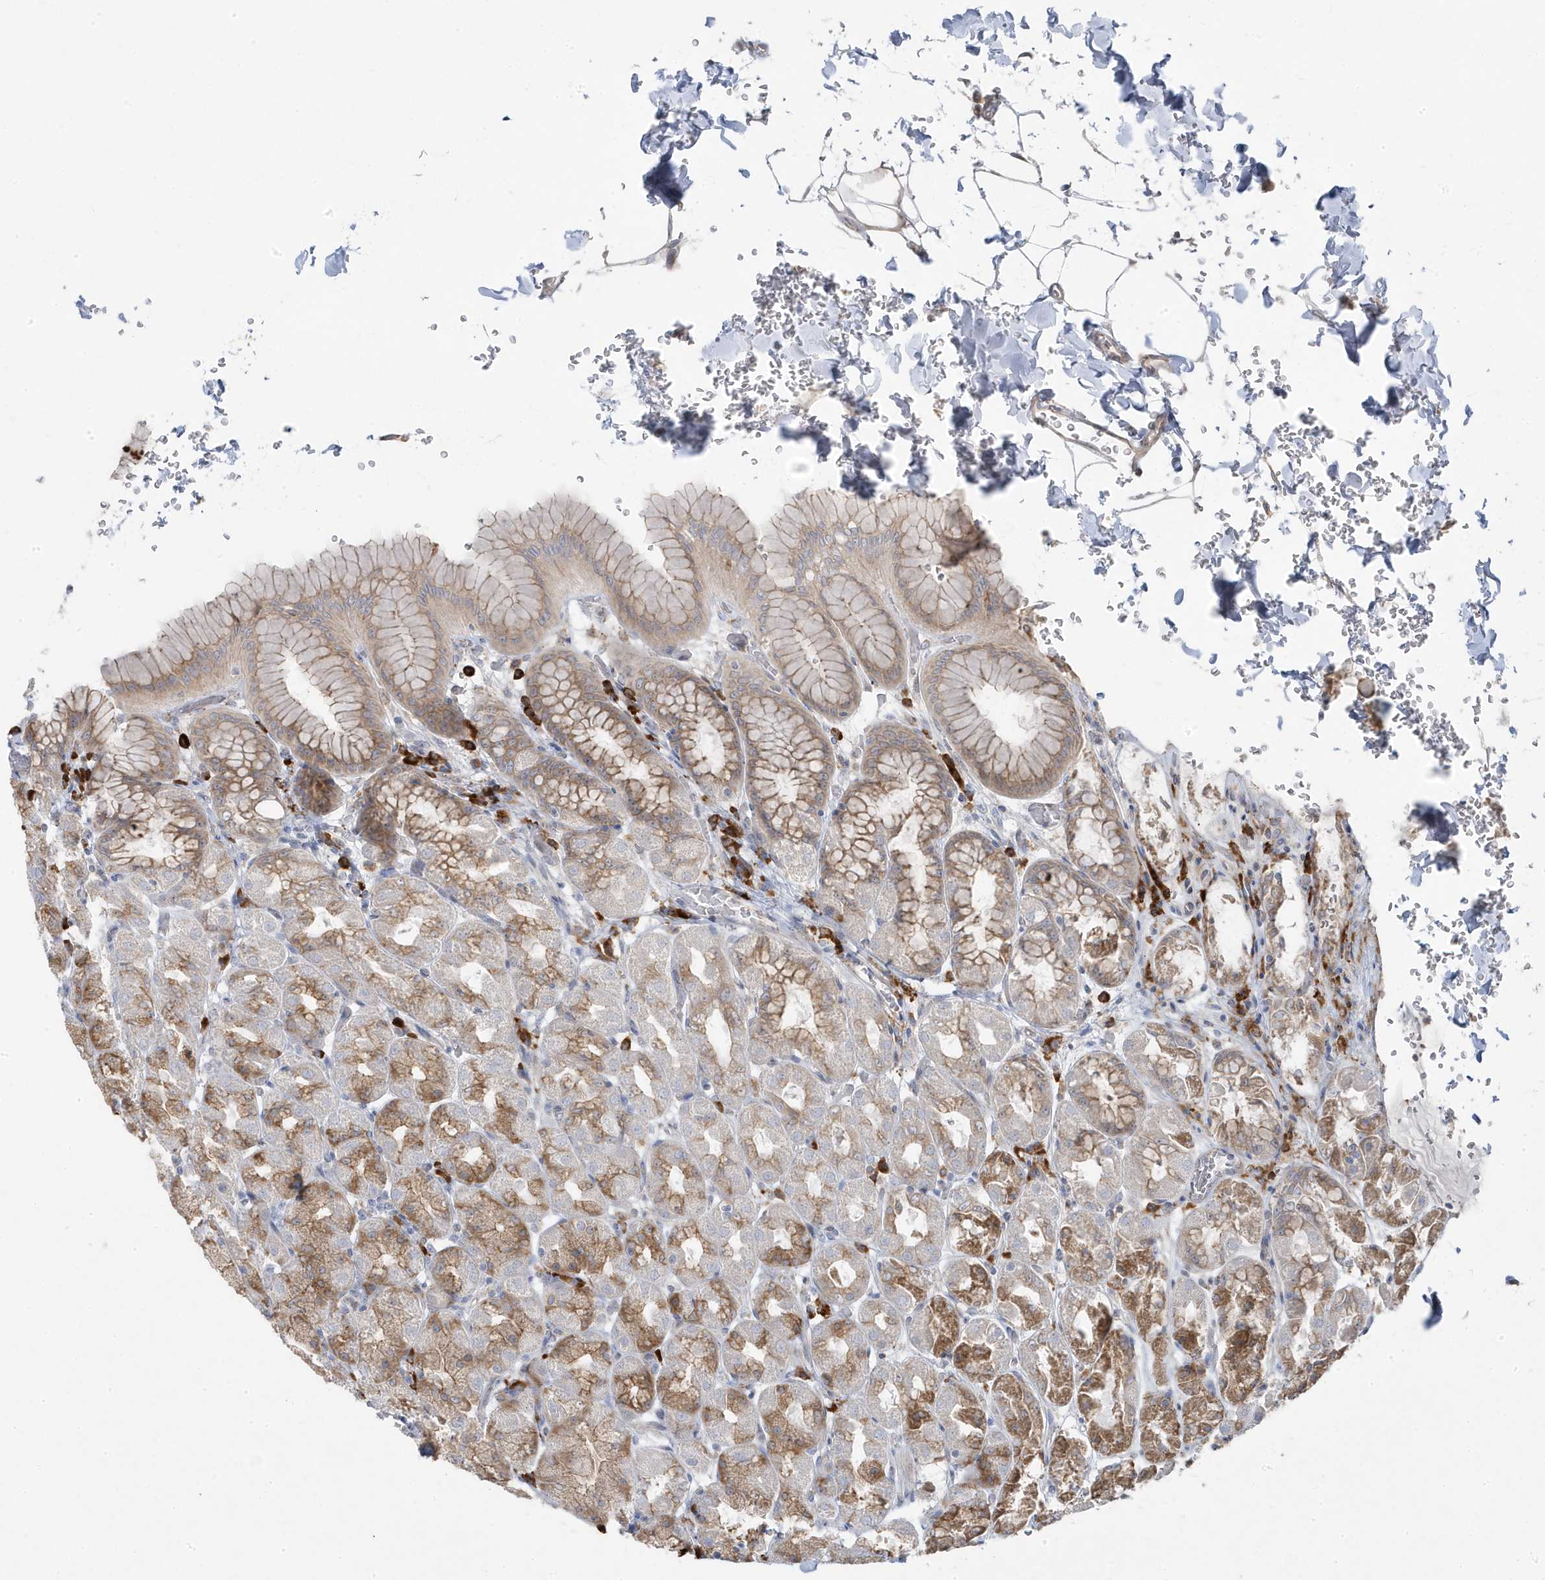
{"staining": {"intensity": "moderate", "quantity": "25%-75%", "location": "cytoplasmic/membranous"}, "tissue": "stomach", "cell_type": "Glandular cells", "image_type": "normal", "snomed": [{"axis": "morphology", "description": "Normal tissue, NOS"}, {"axis": "topography", "description": "Stomach"}], "caption": "An immunohistochemistry (IHC) histopathology image of benign tissue is shown. Protein staining in brown labels moderate cytoplasmic/membranous positivity in stomach within glandular cells. (IHC, brightfield microscopy, high magnification).", "gene": "ZNF654", "patient": {"sex": "male", "age": 42}}